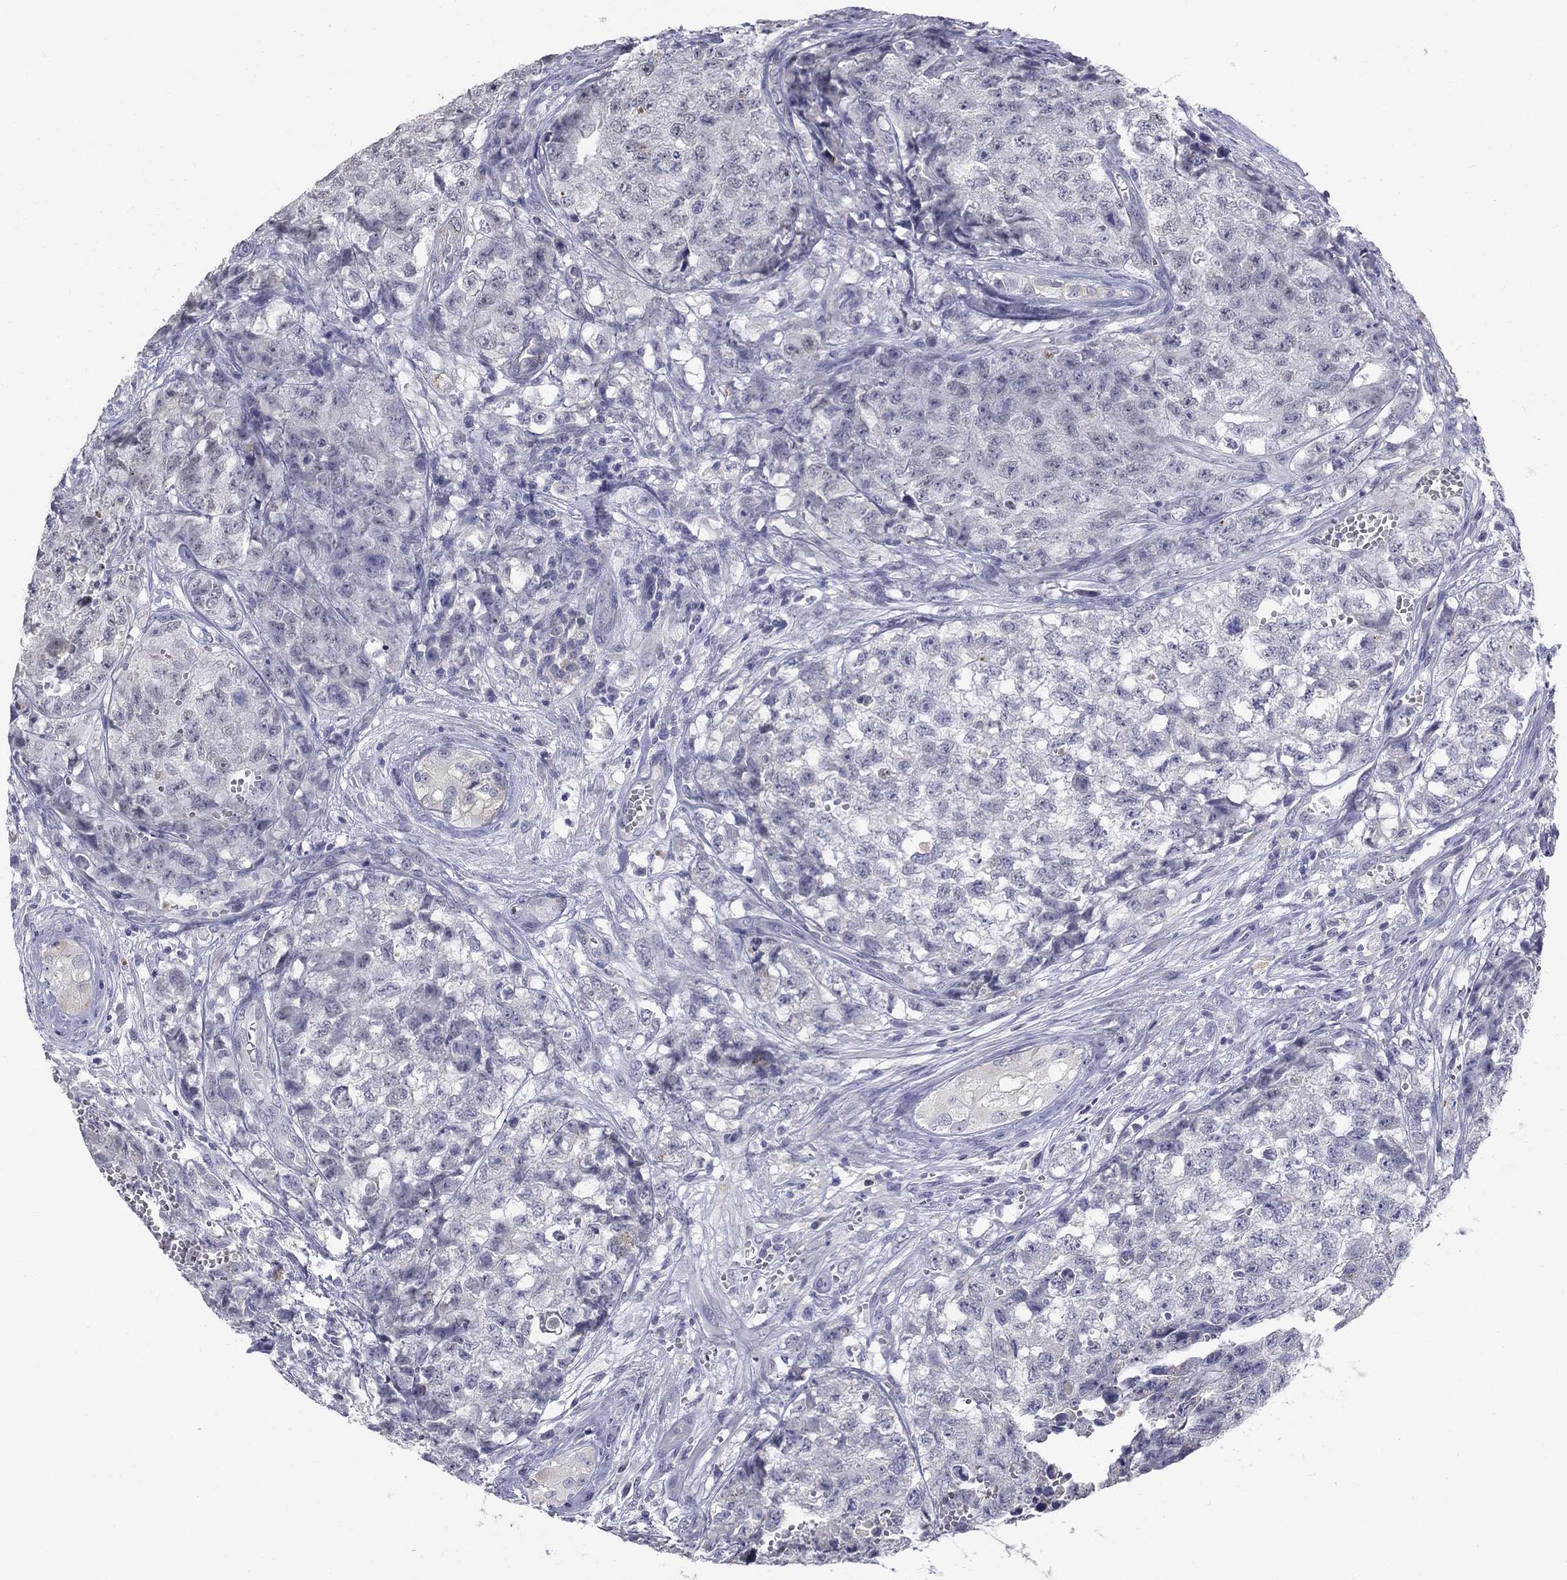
{"staining": {"intensity": "negative", "quantity": "none", "location": "none"}, "tissue": "testis cancer", "cell_type": "Tumor cells", "image_type": "cancer", "snomed": [{"axis": "morphology", "description": "Seminoma, NOS"}, {"axis": "morphology", "description": "Carcinoma, Embryonal, NOS"}, {"axis": "topography", "description": "Testis"}], "caption": "This micrograph is of seminoma (testis) stained with IHC to label a protein in brown with the nuclei are counter-stained blue. There is no staining in tumor cells.", "gene": "NTRK2", "patient": {"sex": "male", "age": 22}}